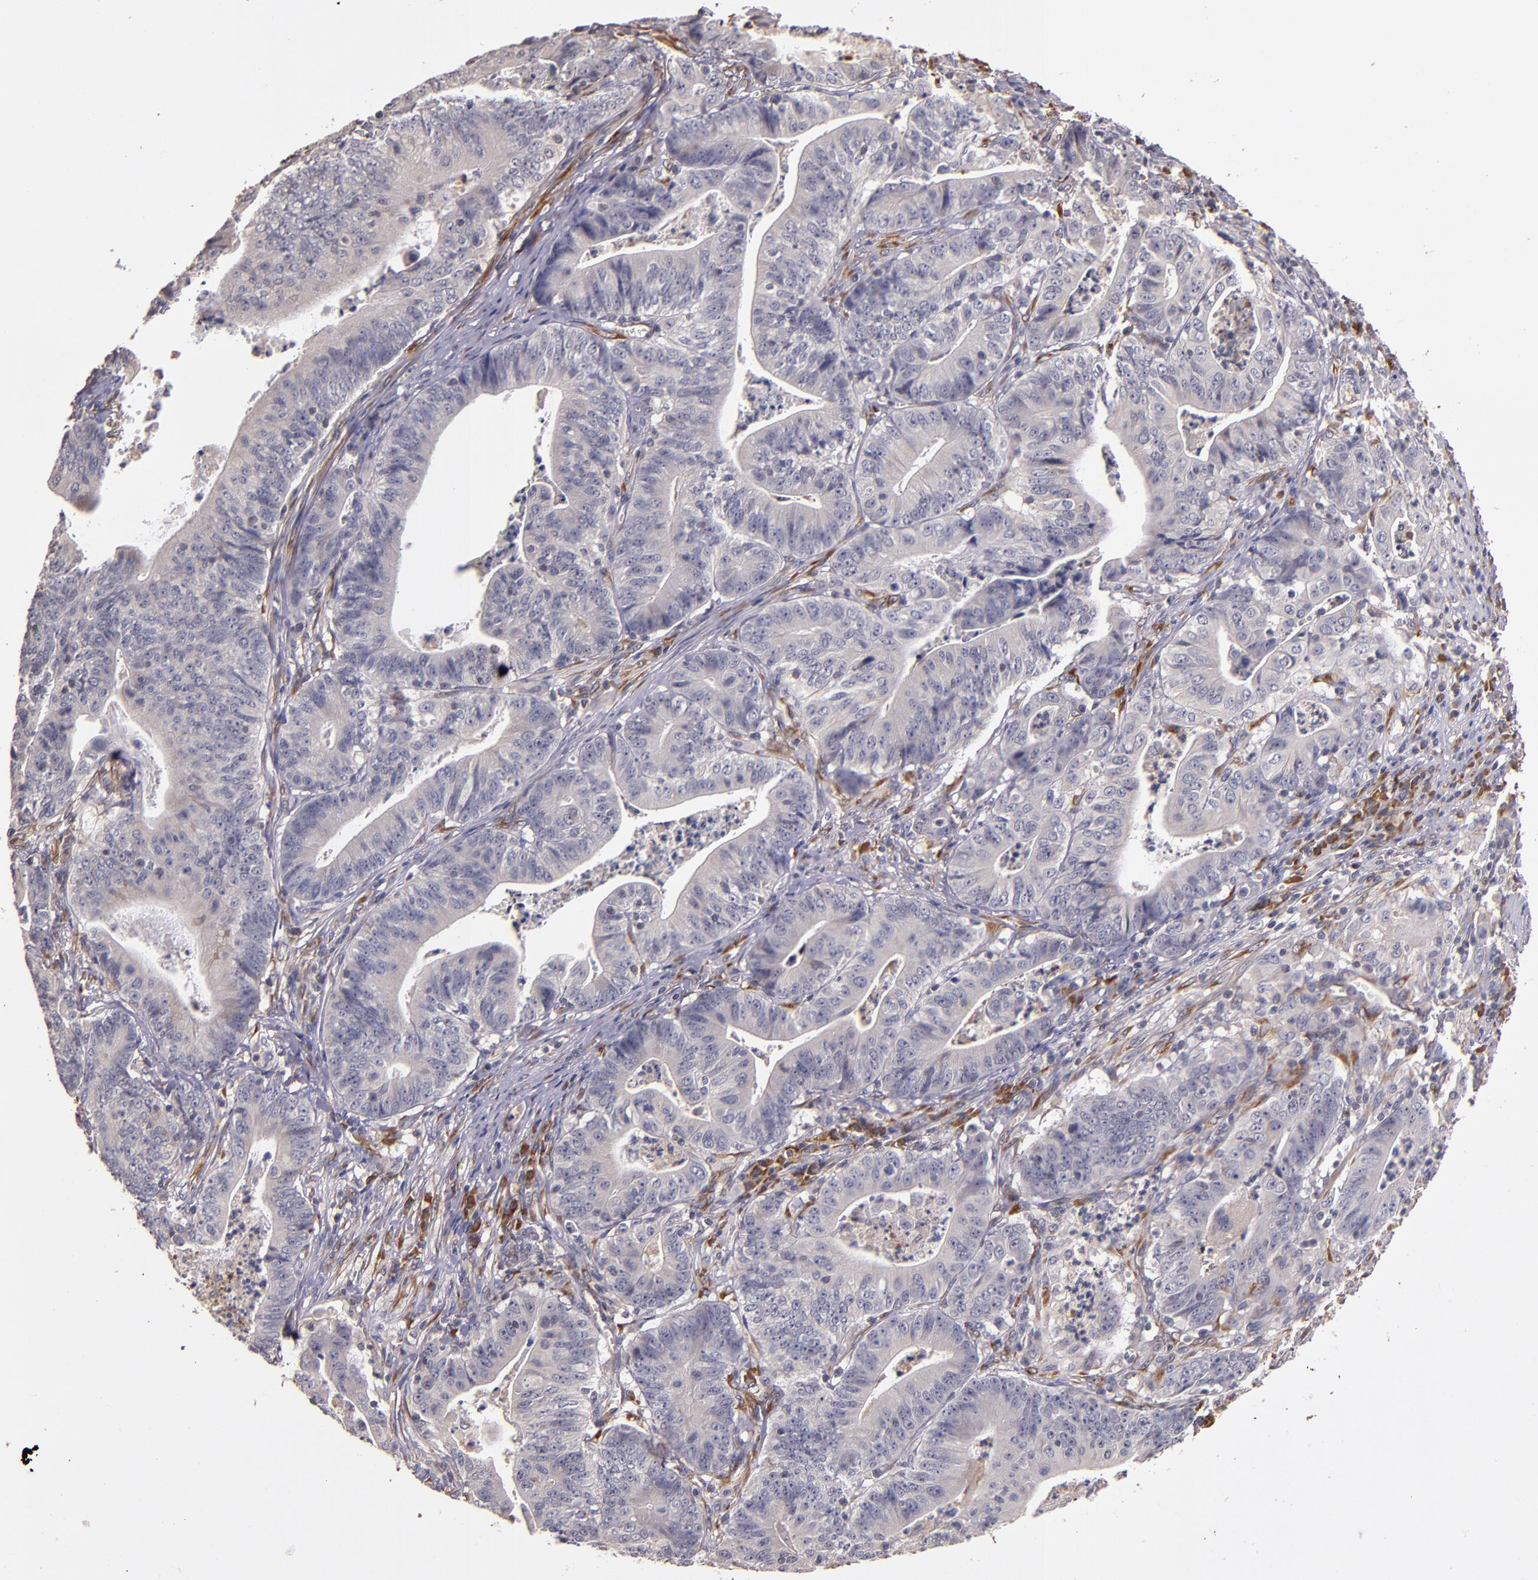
{"staining": {"intensity": "weak", "quantity": ">75%", "location": "cytoplasmic/membranous"}, "tissue": "stomach cancer", "cell_type": "Tumor cells", "image_type": "cancer", "snomed": [{"axis": "morphology", "description": "Adenocarcinoma, NOS"}, {"axis": "topography", "description": "Stomach, lower"}], "caption": "Weak cytoplasmic/membranous staining for a protein is identified in approximately >75% of tumor cells of stomach cancer using immunohistochemistry.", "gene": "PRAF2", "patient": {"sex": "female", "age": 86}}